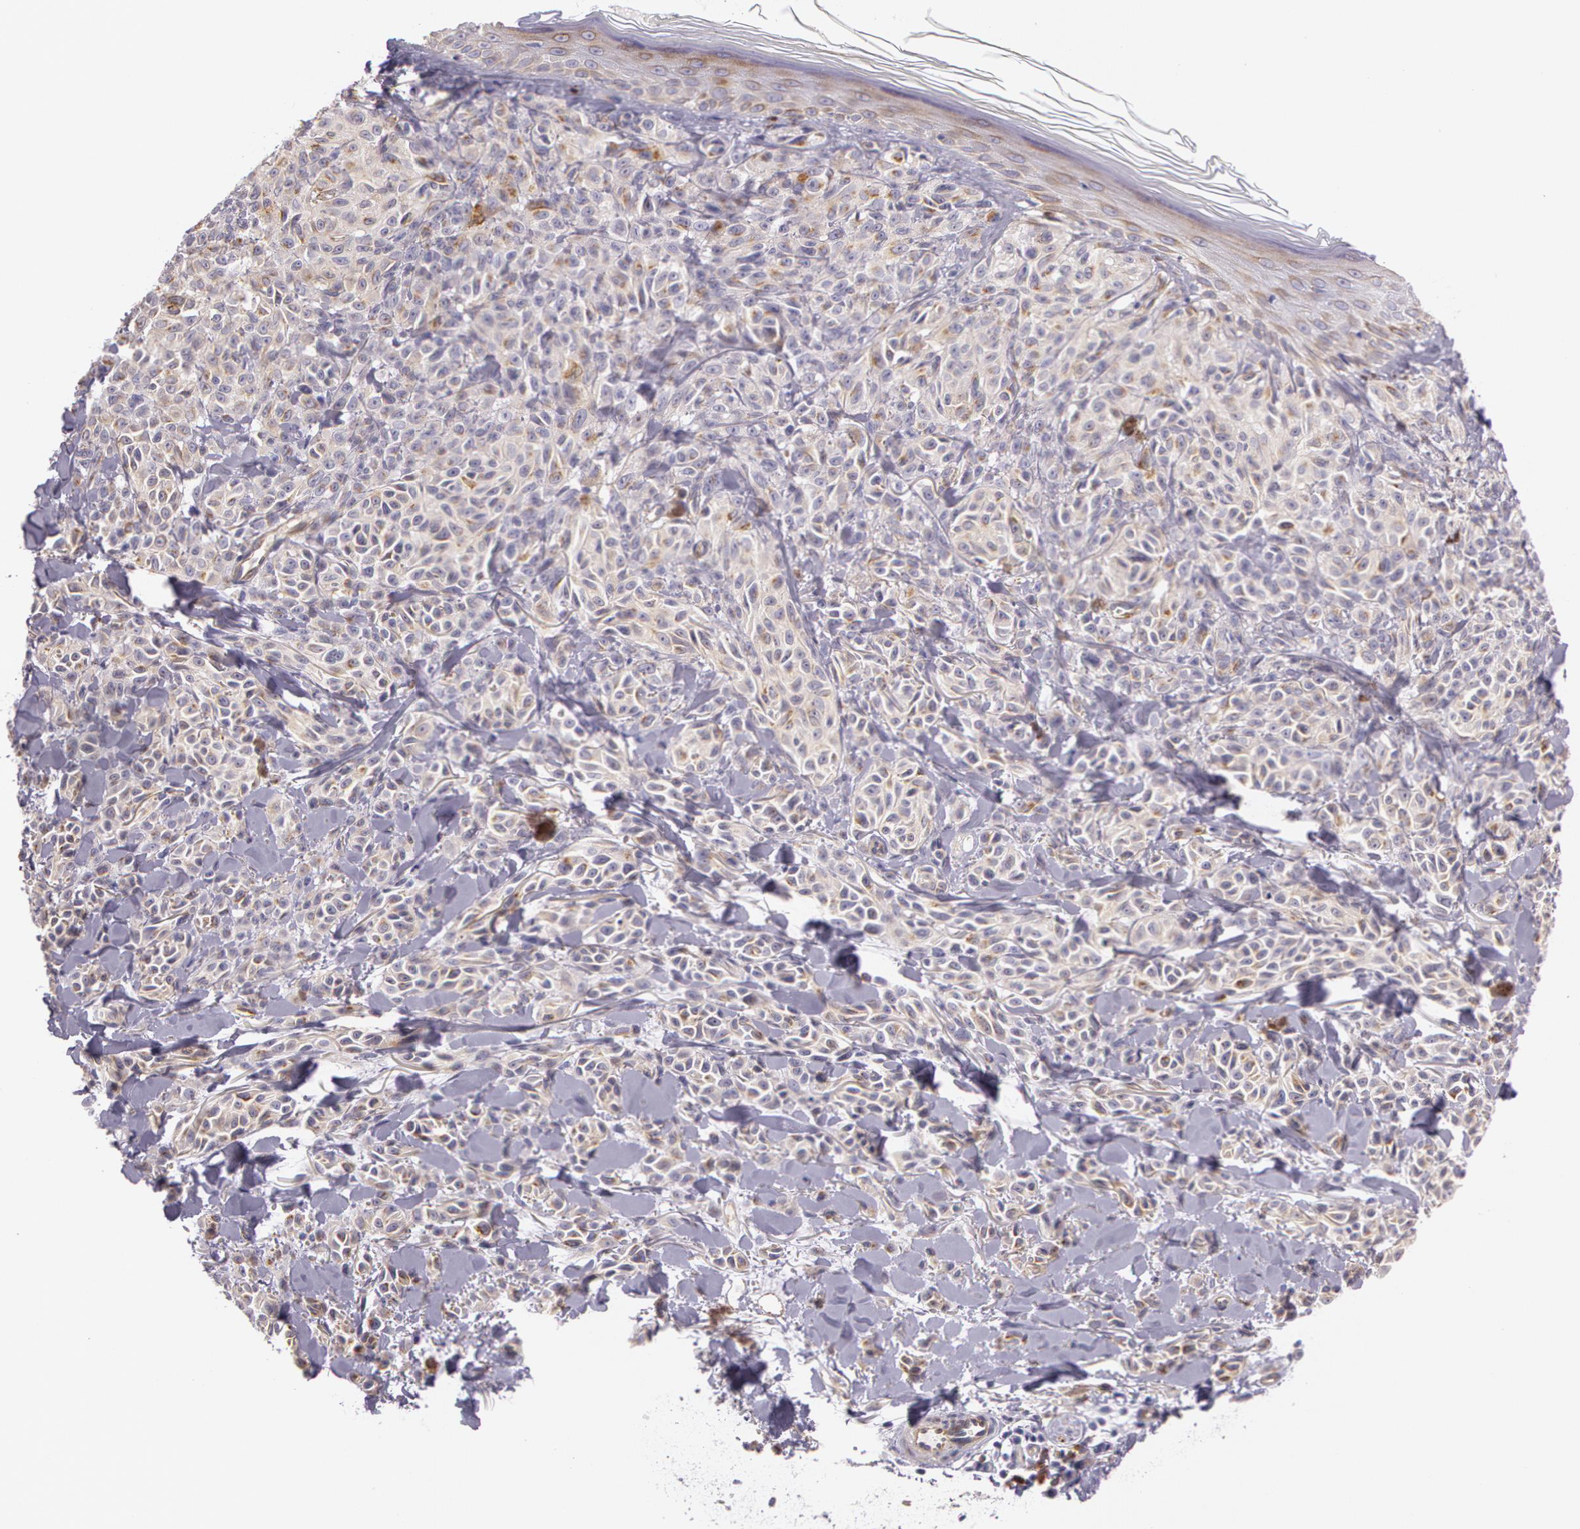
{"staining": {"intensity": "weak", "quantity": "25%-75%", "location": "cytoplasmic/membranous"}, "tissue": "melanoma", "cell_type": "Tumor cells", "image_type": "cancer", "snomed": [{"axis": "morphology", "description": "Malignant melanoma, NOS"}, {"axis": "topography", "description": "Skin"}], "caption": "A photomicrograph of human malignant melanoma stained for a protein demonstrates weak cytoplasmic/membranous brown staining in tumor cells. The staining is performed using DAB (3,3'-diaminobenzidine) brown chromogen to label protein expression. The nuclei are counter-stained blue using hematoxylin.", "gene": "APP", "patient": {"sex": "female", "age": 73}}